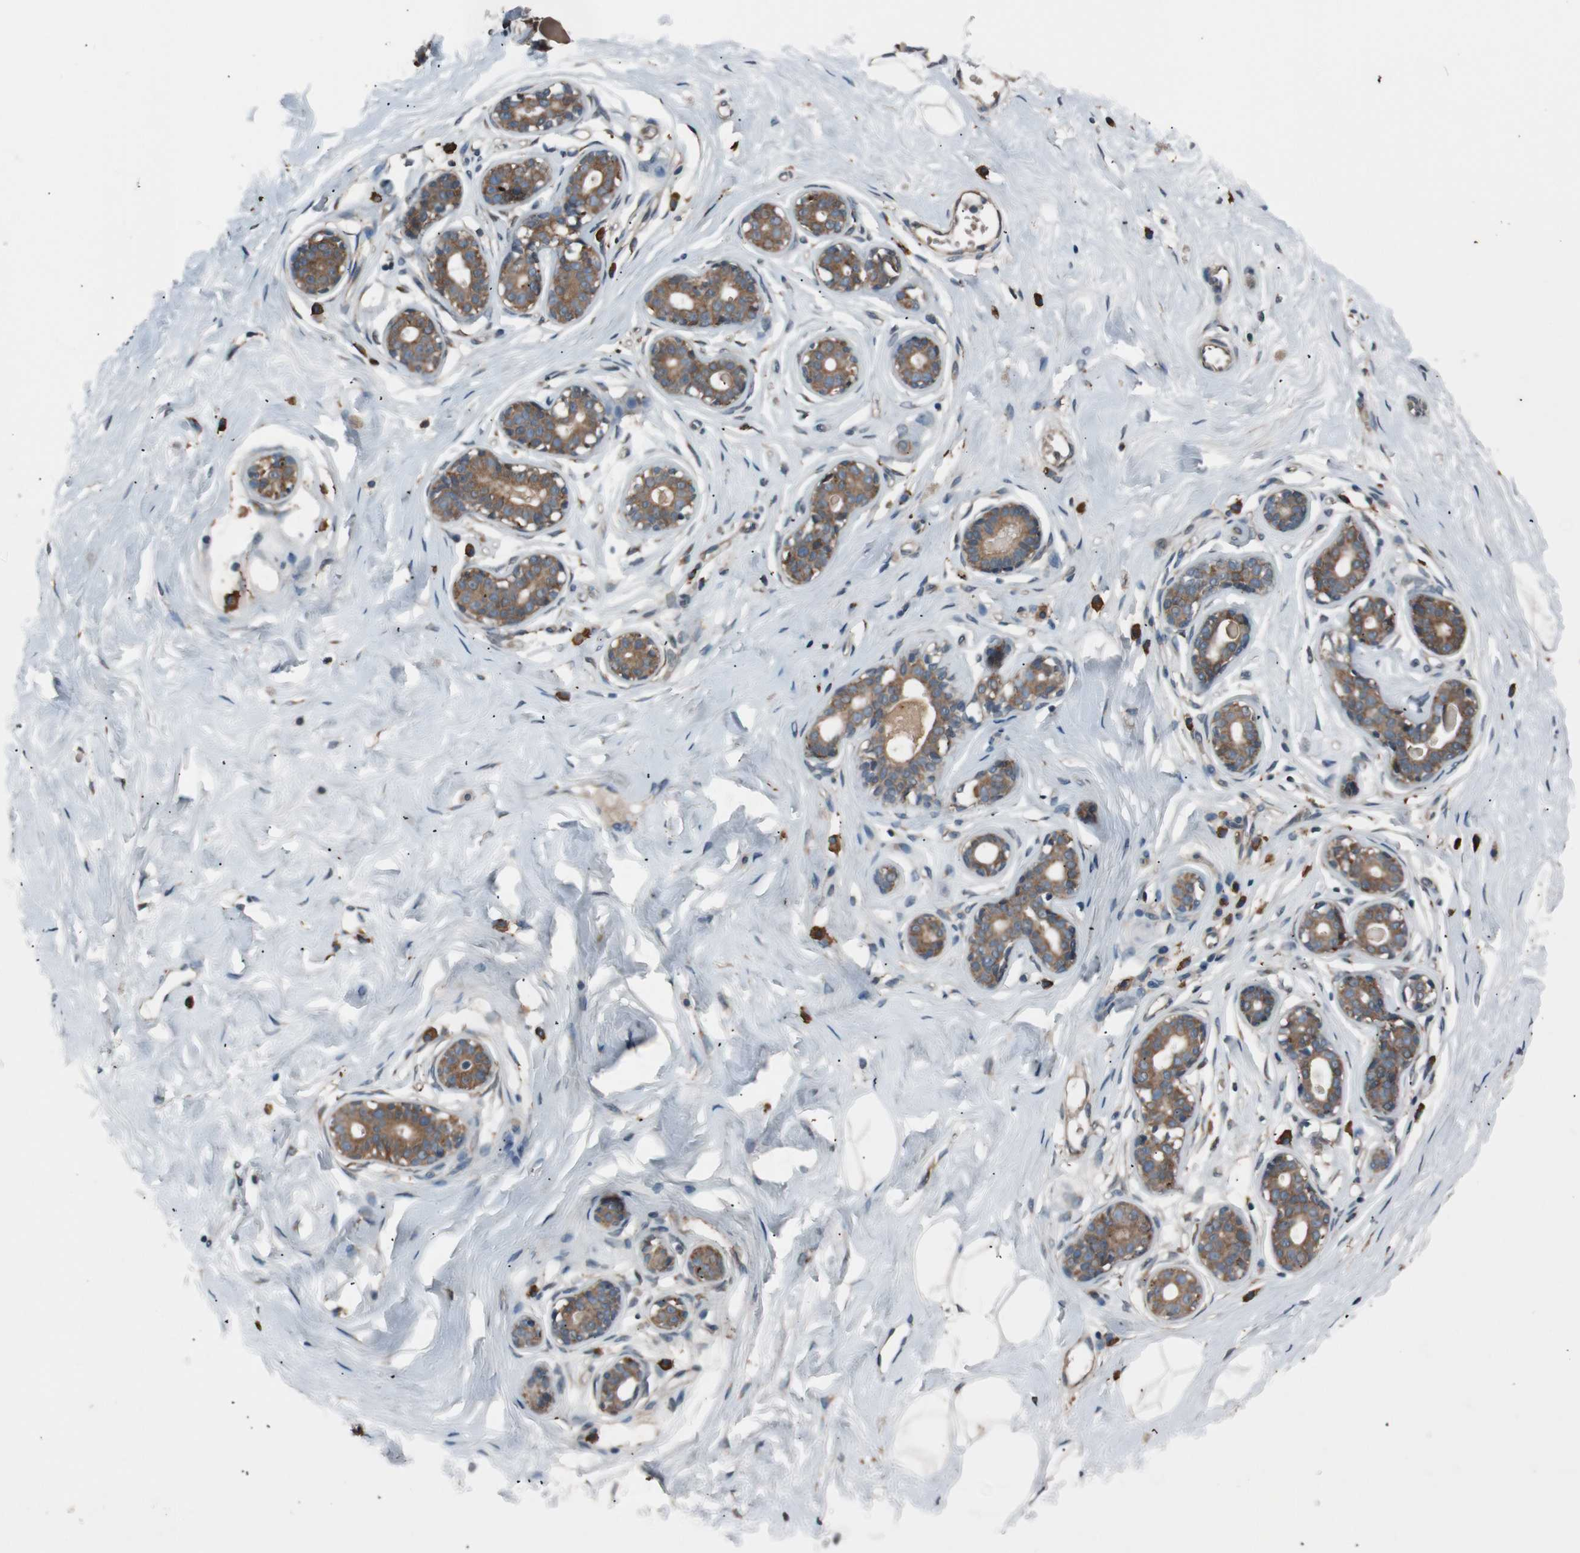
{"staining": {"intensity": "moderate", "quantity": "25%-75%", "location": "cytoplasmic/membranous"}, "tissue": "breast", "cell_type": "Adipocytes", "image_type": "normal", "snomed": [{"axis": "morphology", "description": "Normal tissue, NOS"}, {"axis": "topography", "description": "Breast"}], "caption": "Brown immunohistochemical staining in unremarkable breast displays moderate cytoplasmic/membranous positivity in about 25%-75% of adipocytes.", "gene": "SIGMAR1", "patient": {"sex": "female", "age": 23}}